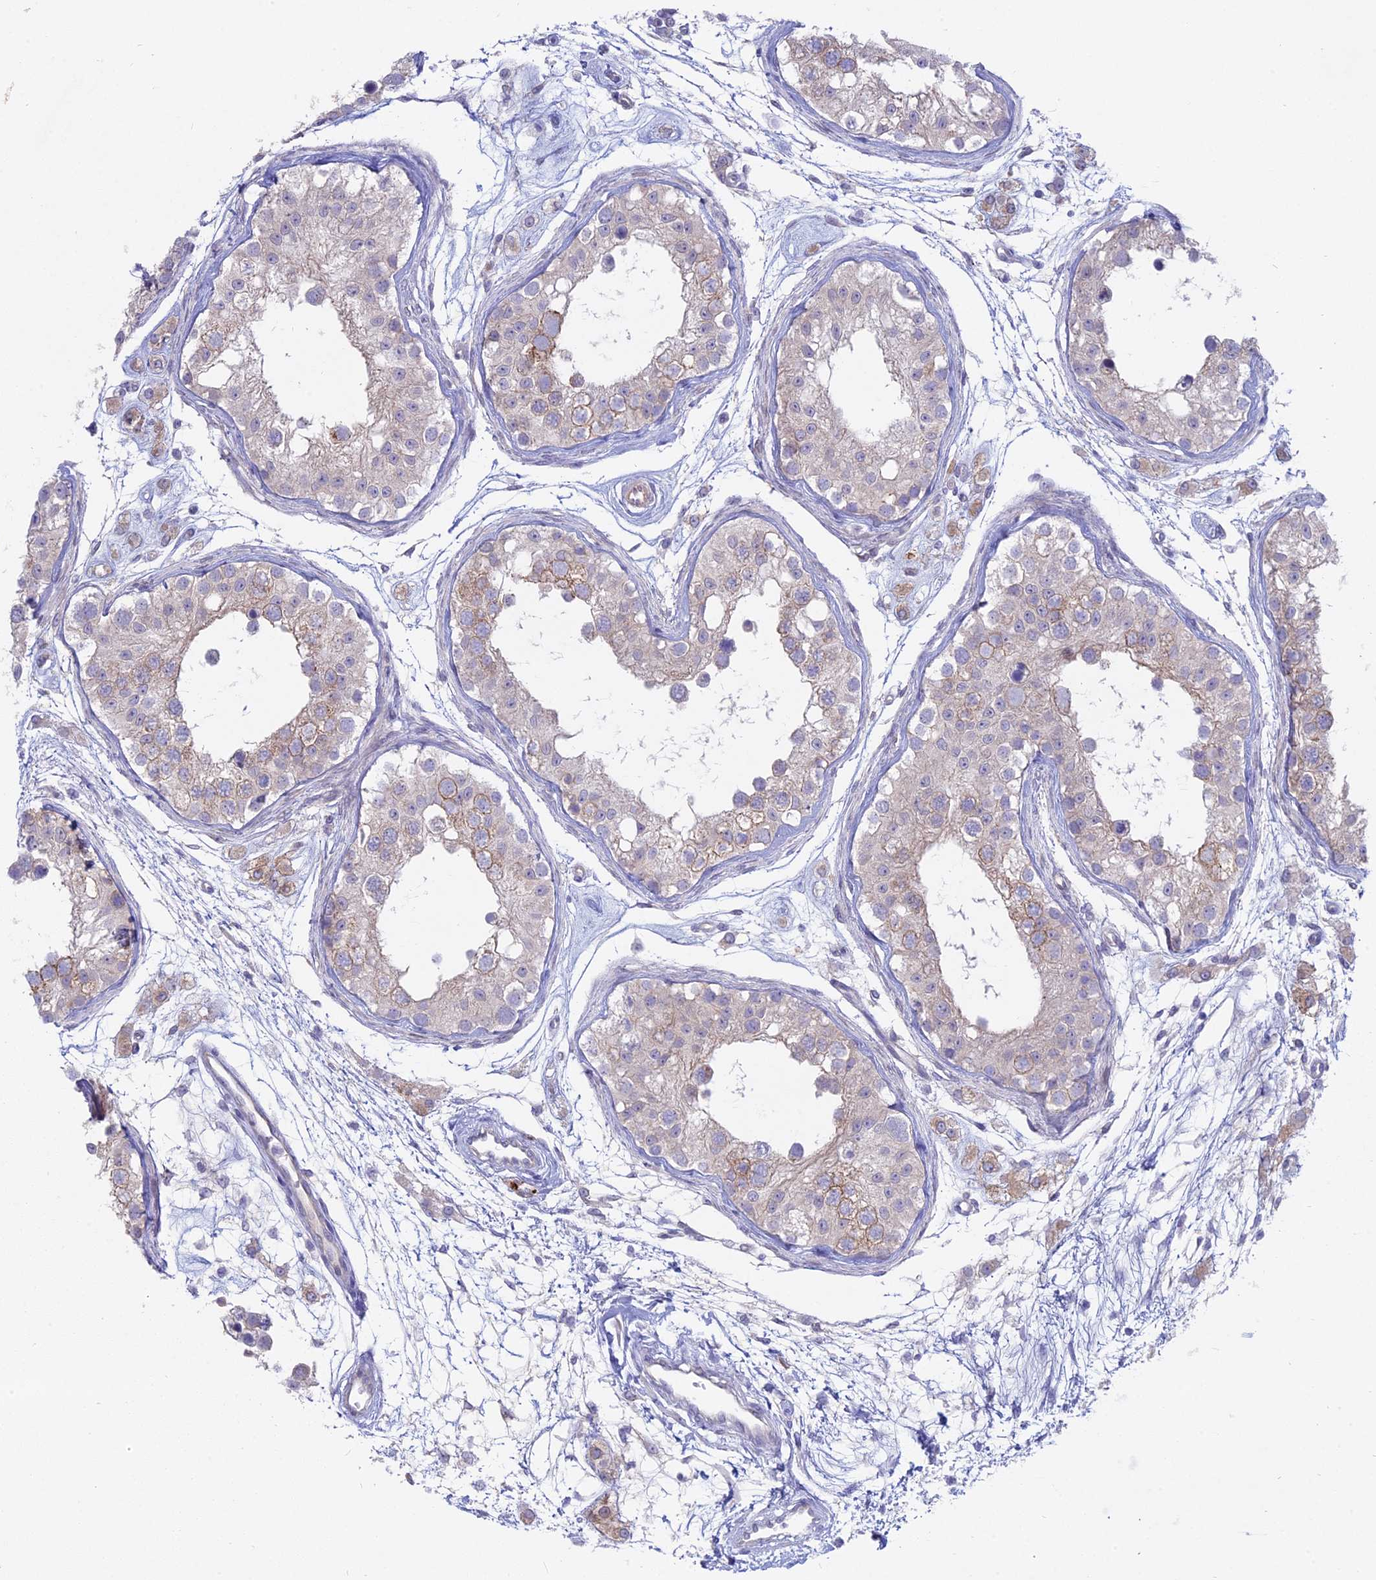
{"staining": {"intensity": "moderate", "quantity": "<25%", "location": "cytoplasmic/membranous"}, "tissue": "testis", "cell_type": "Cells in seminiferous ducts", "image_type": "normal", "snomed": [{"axis": "morphology", "description": "Normal tissue, NOS"}, {"axis": "morphology", "description": "Adenocarcinoma, metastatic, NOS"}, {"axis": "topography", "description": "Testis"}], "caption": "Immunohistochemical staining of benign testis shows moderate cytoplasmic/membranous protein staining in about <25% of cells in seminiferous ducts.", "gene": "MYO5B", "patient": {"sex": "male", "age": 26}}